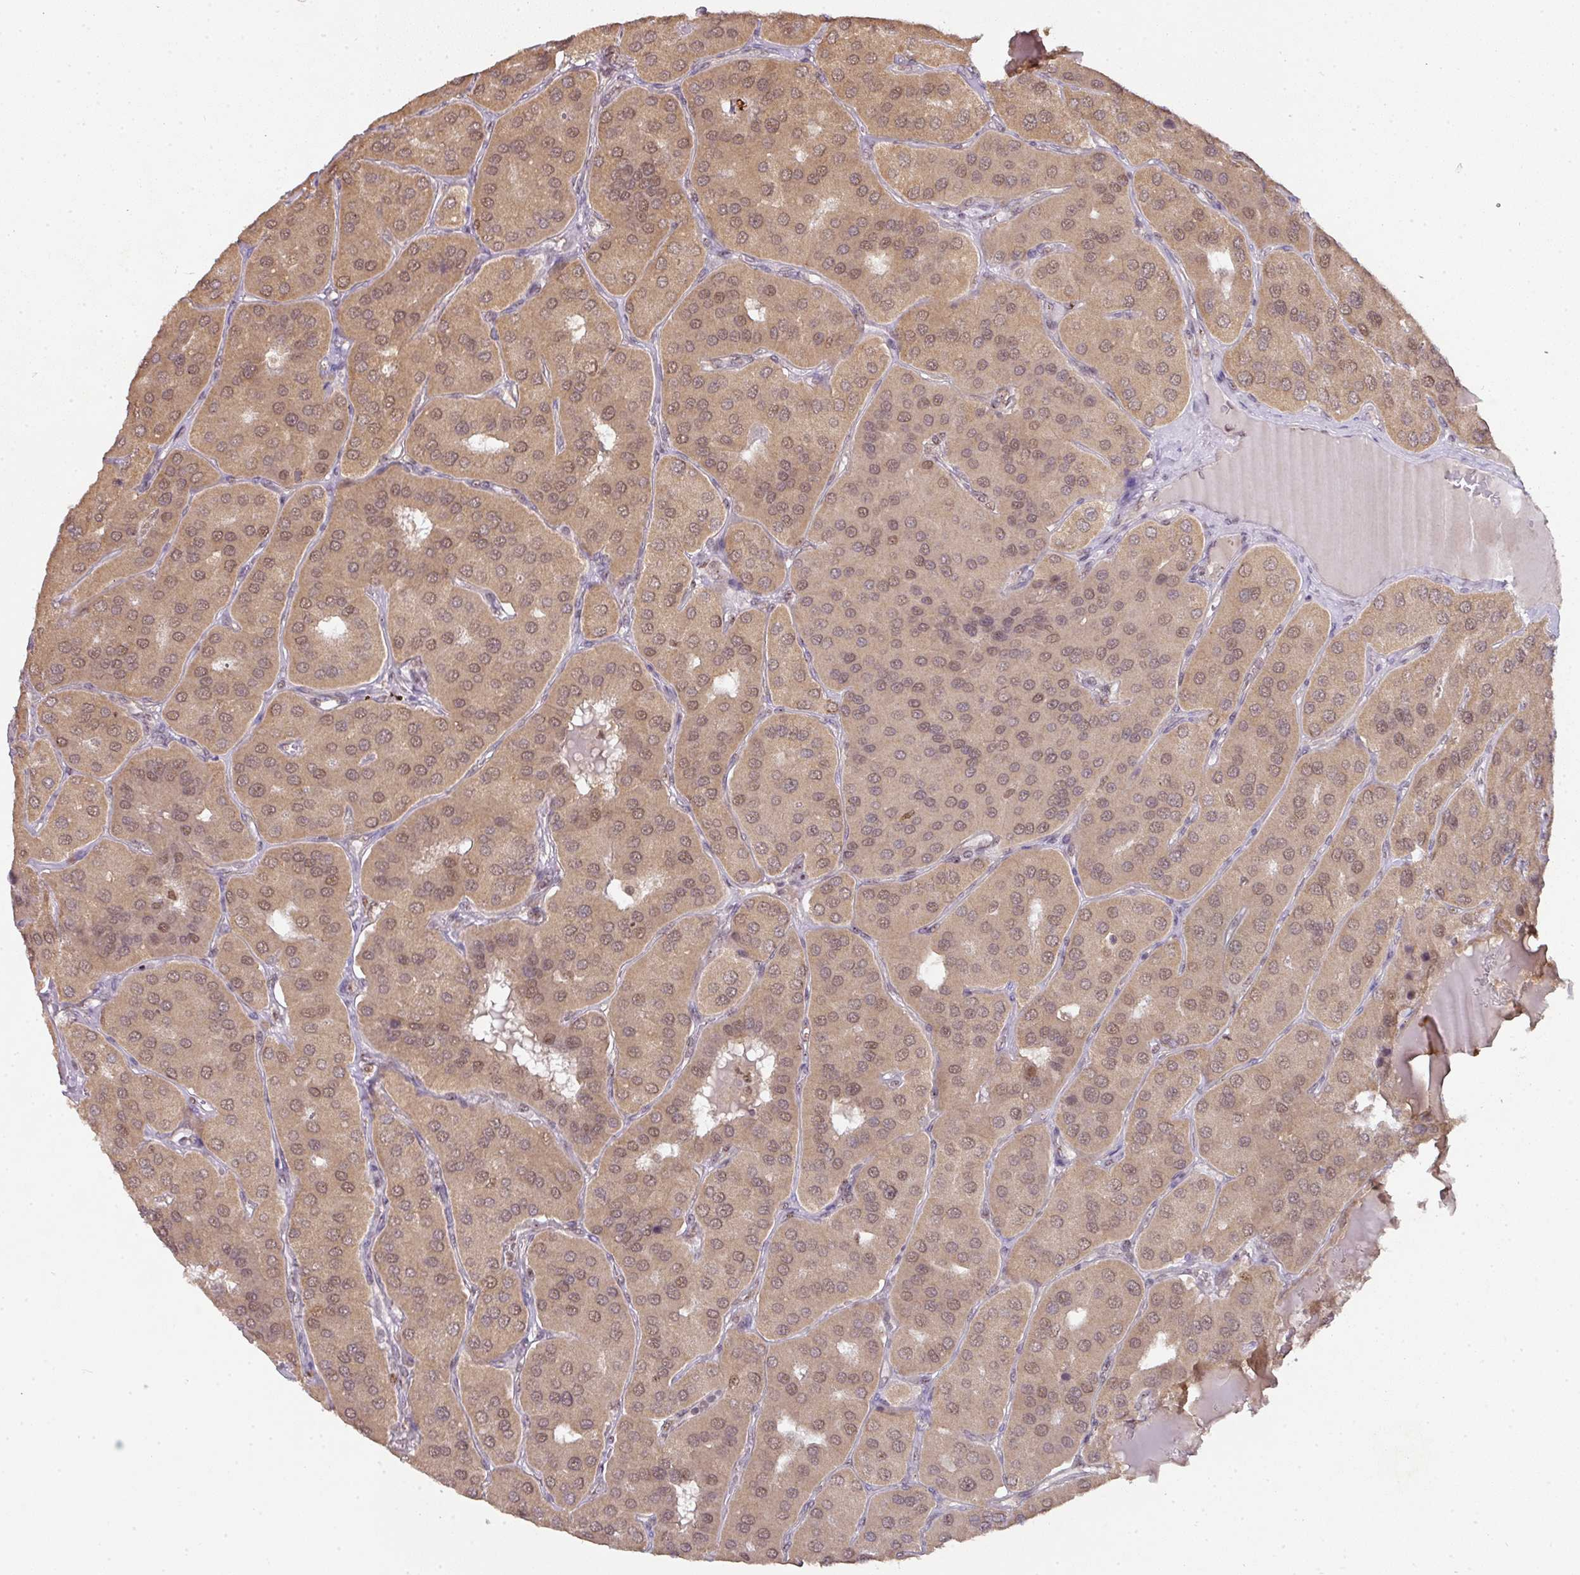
{"staining": {"intensity": "moderate", "quantity": ">75%", "location": "cytoplasmic/membranous,nuclear"}, "tissue": "parathyroid gland", "cell_type": "Glandular cells", "image_type": "normal", "snomed": [{"axis": "morphology", "description": "Normal tissue, NOS"}, {"axis": "morphology", "description": "Adenoma, NOS"}, {"axis": "topography", "description": "Parathyroid gland"}], "caption": "Moderate cytoplasmic/membranous,nuclear expression for a protein is seen in approximately >75% of glandular cells of benign parathyroid gland using IHC.", "gene": "RANBP9", "patient": {"sex": "female", "age": 86}}